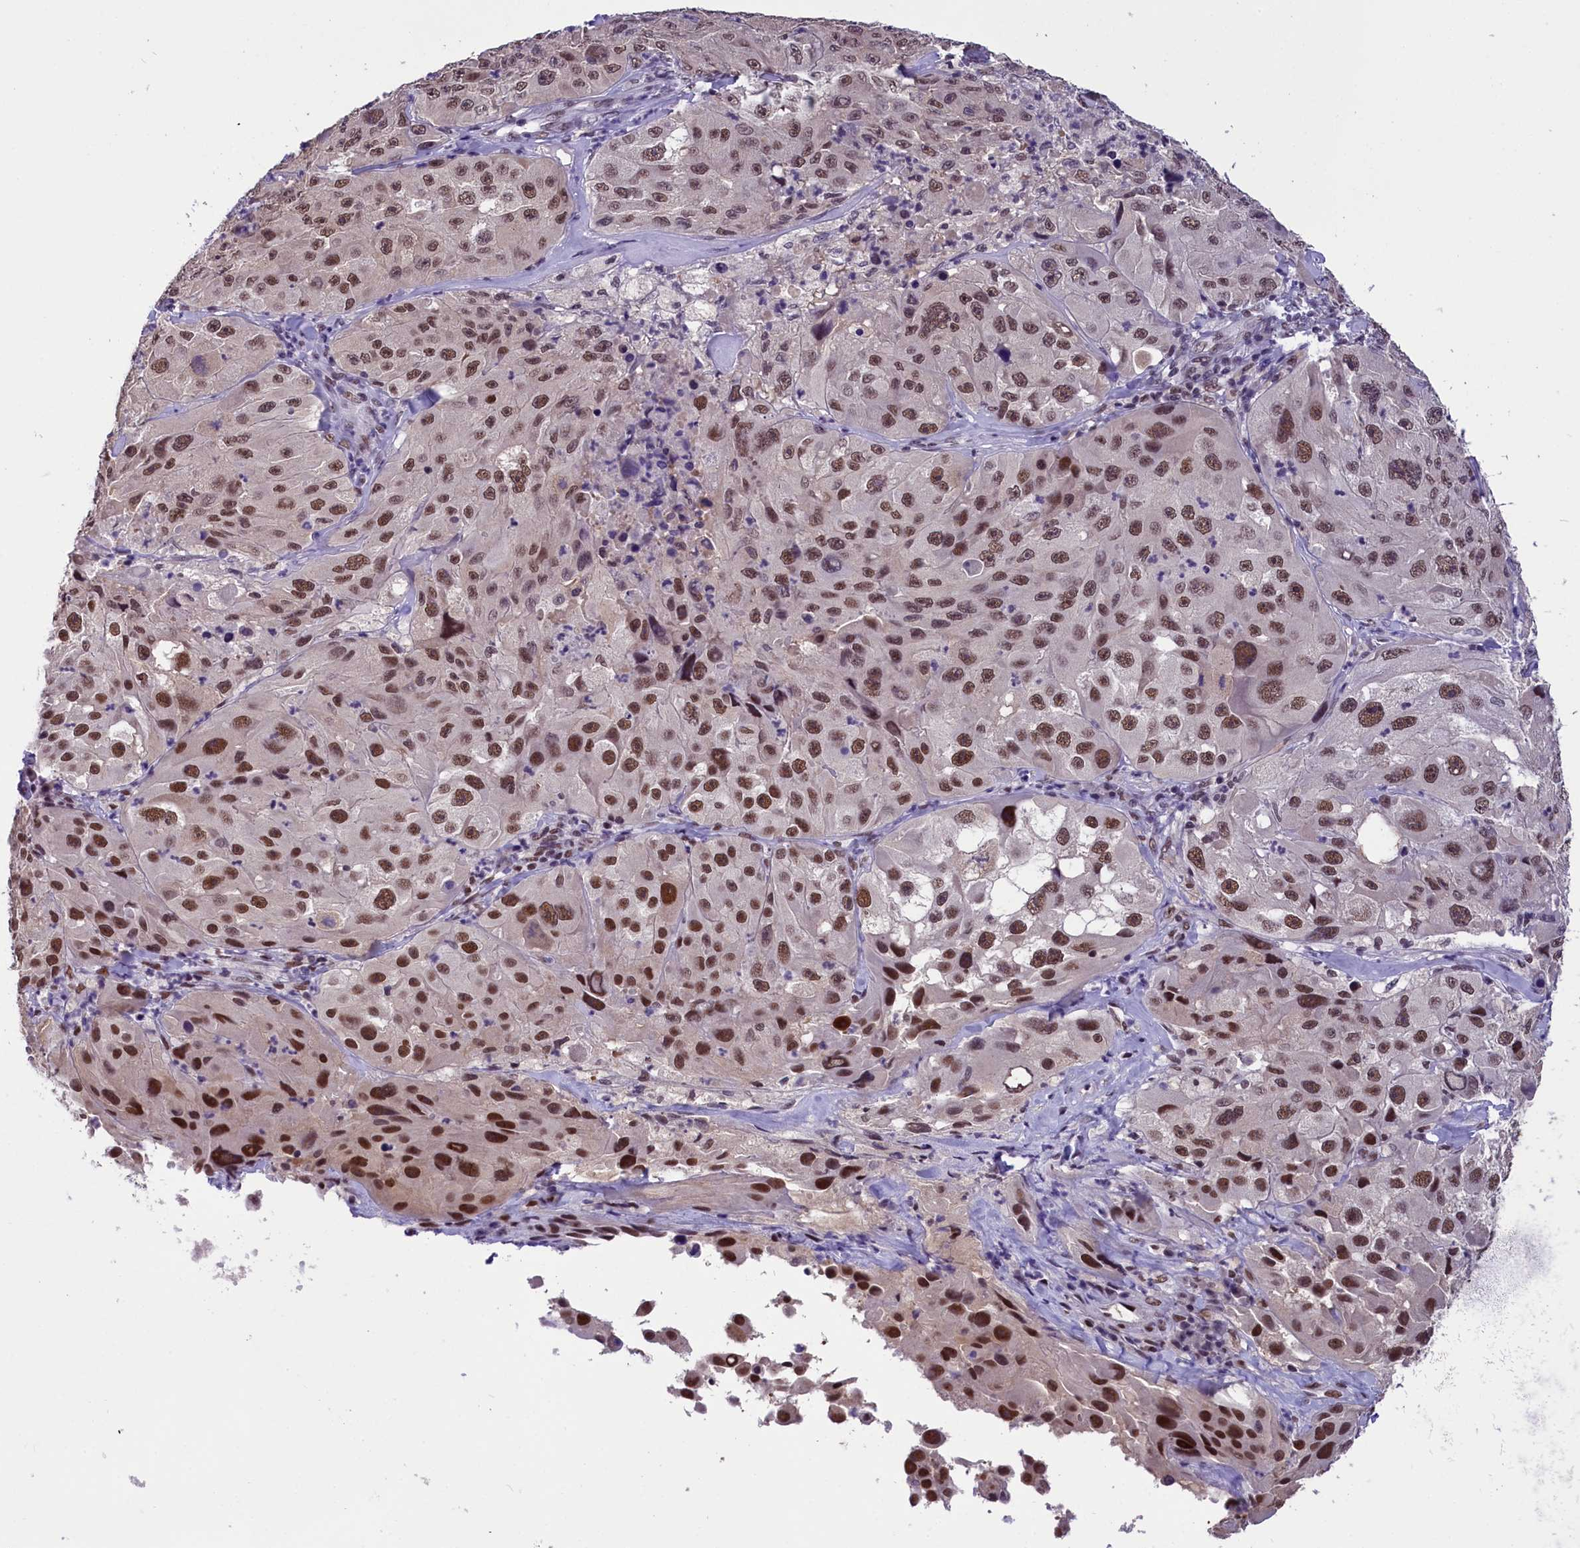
{"staining": {"intensity": "moderate", "quantity": ">75%", "location": "nuclear"}, "tissue": "melanoma", "cell_type": "Tumor cells", "image_type": "cancer", "snomed": [{"axis": "morphology", "description": "Malignant melanoma, Metastatic site"}, {"axis": "topography", "description": "Lymph node"}], "caption": "Malignant melanoma (metastatic site) stained with a protein marker displays moderate staining in tumor cells.", "gene": "ZC3H4", "patient": {"sex": "male", "age": 62}}